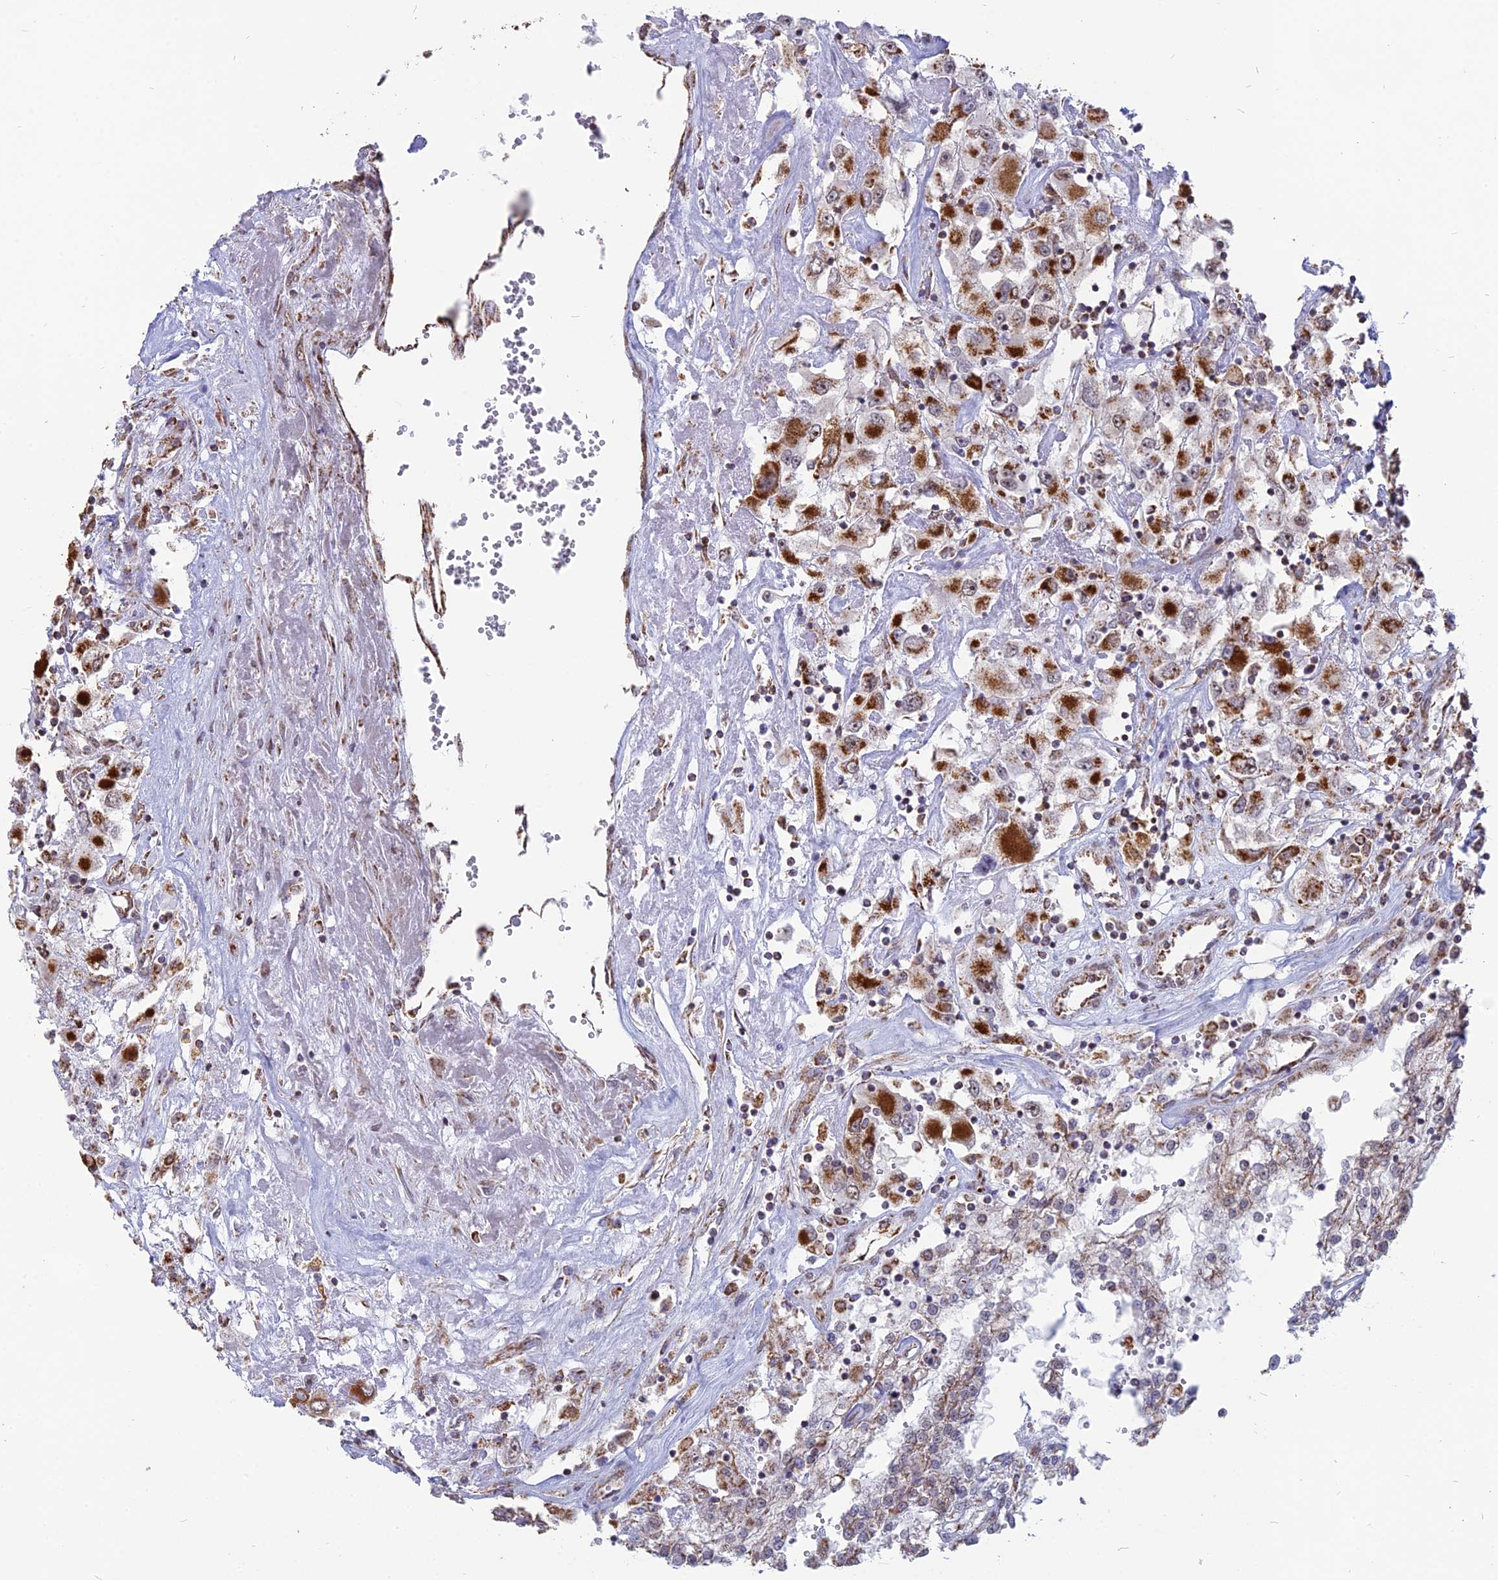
{"staining": {"intensity": "strong", "quantity": ">75%", "location": "cytoplasmic/membranous"}, "tissue": "renal cancer", "cell_type": "Tumor cells", "image_type": "cancer", "snomed": [{"axis": "morphology", "description": "Adenocarcinoma, NOS"}, {"axis": "topography", "description": "Kidney"}], "caption": "Immunohistochemical staining of human renal cancer displays high levels of strong cytoplasmic/membranous protein staining in approximately >75% of tumor cells. The staining is performed using DAB brown chromogen to label protein expression. The nuclei are counter-stained blue using hematoxylin.", "gene": "ARHGAP40", "patient": {"sex": "female", "age": 52}}